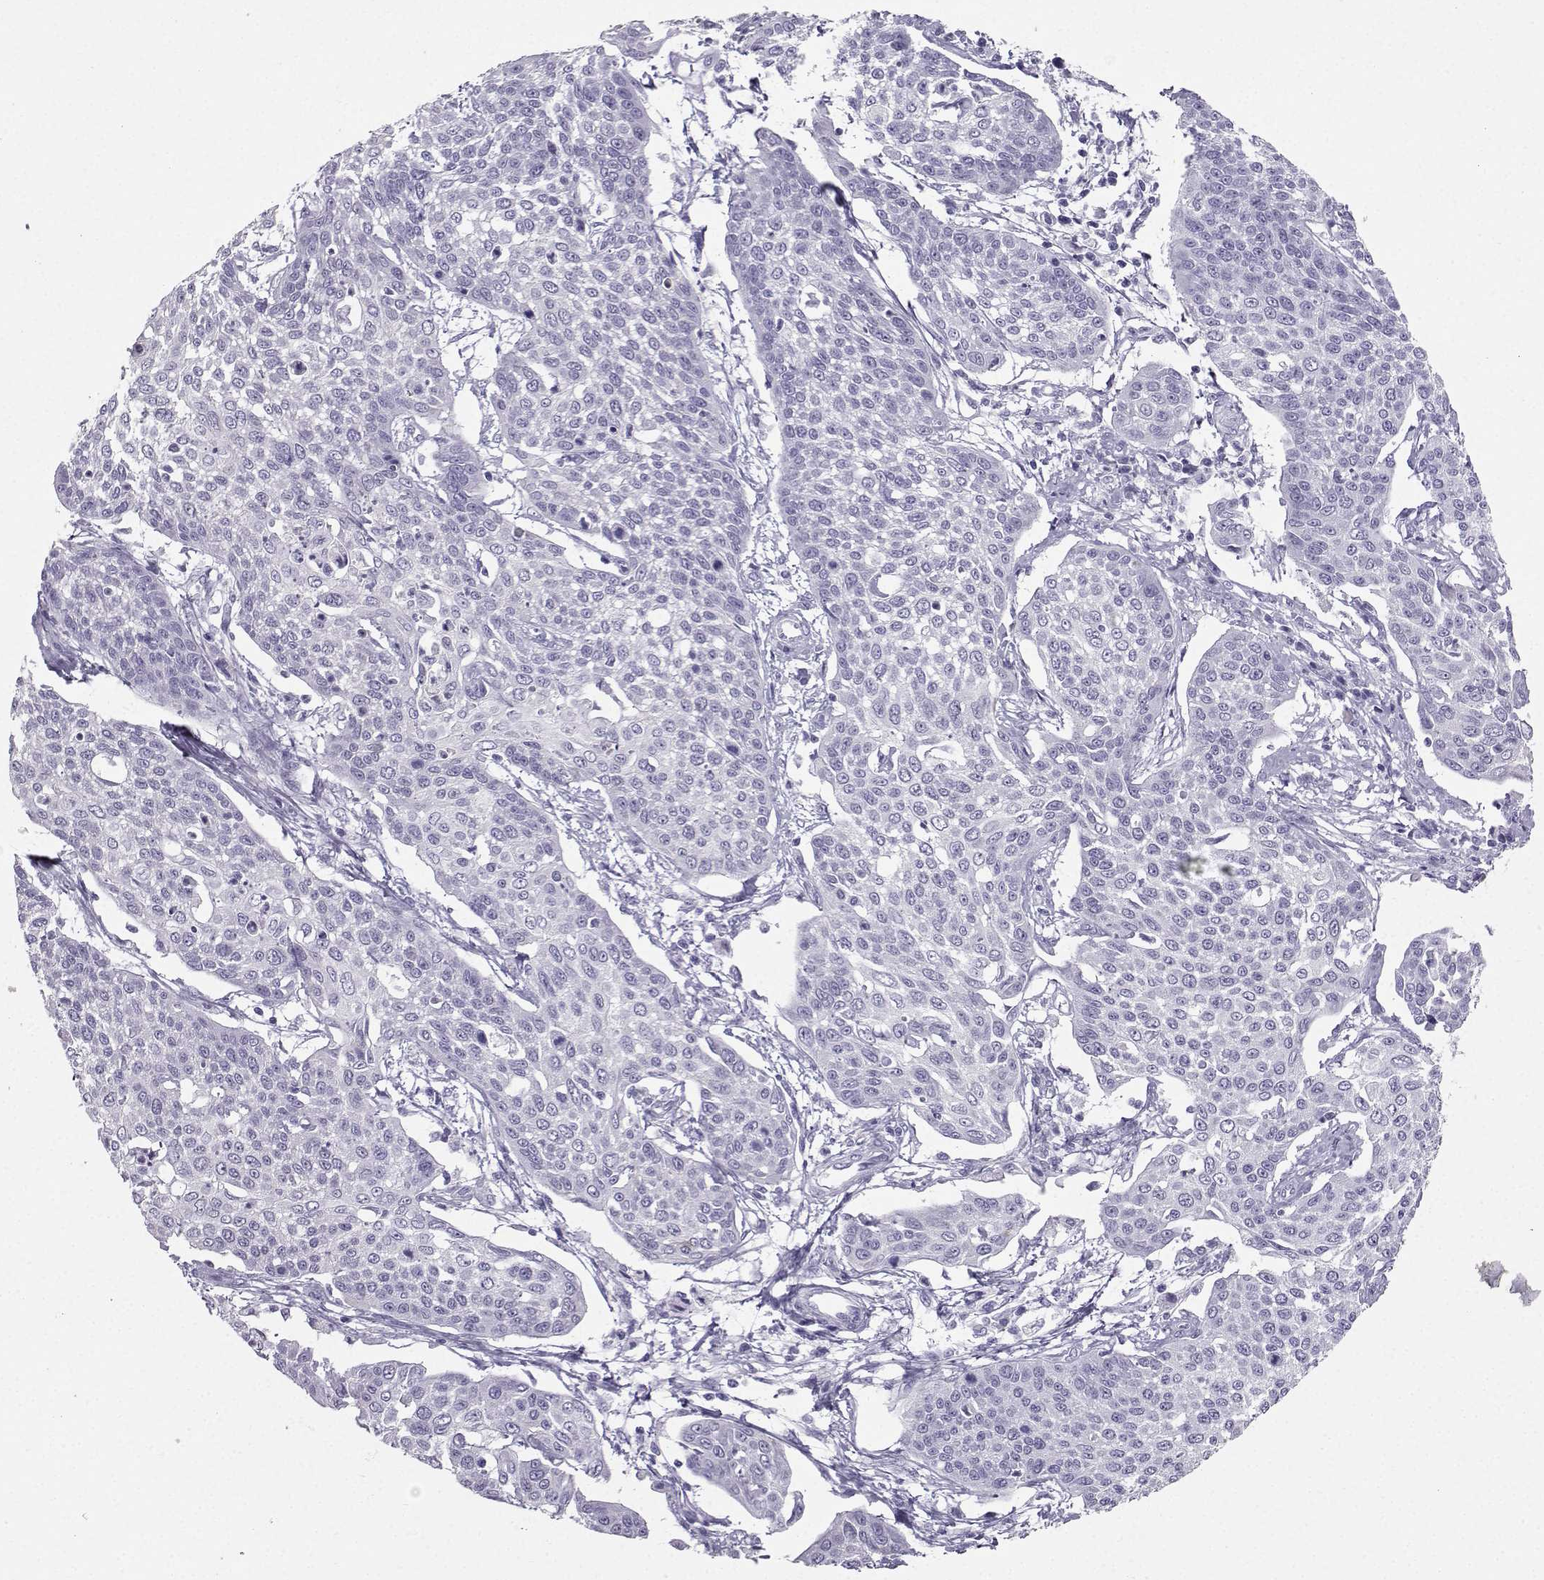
{"staining": {"intensity": "negative", "quantity": "none", "location": "none"}, "tissue": "cervical cancer", "cell_type": "Tumor cells", "image_type": "cancer", "snomed": [{"axis": "morphology", "description": "Squamous cell carcinoma, NOS"}, {"axis": "topography", "description": "Cervix"}], "caption": "Tumor cells show no significant protein expression in cervical cancer.", "gene": "IQCD", "patient": {"sex": "female", "age": 34}}